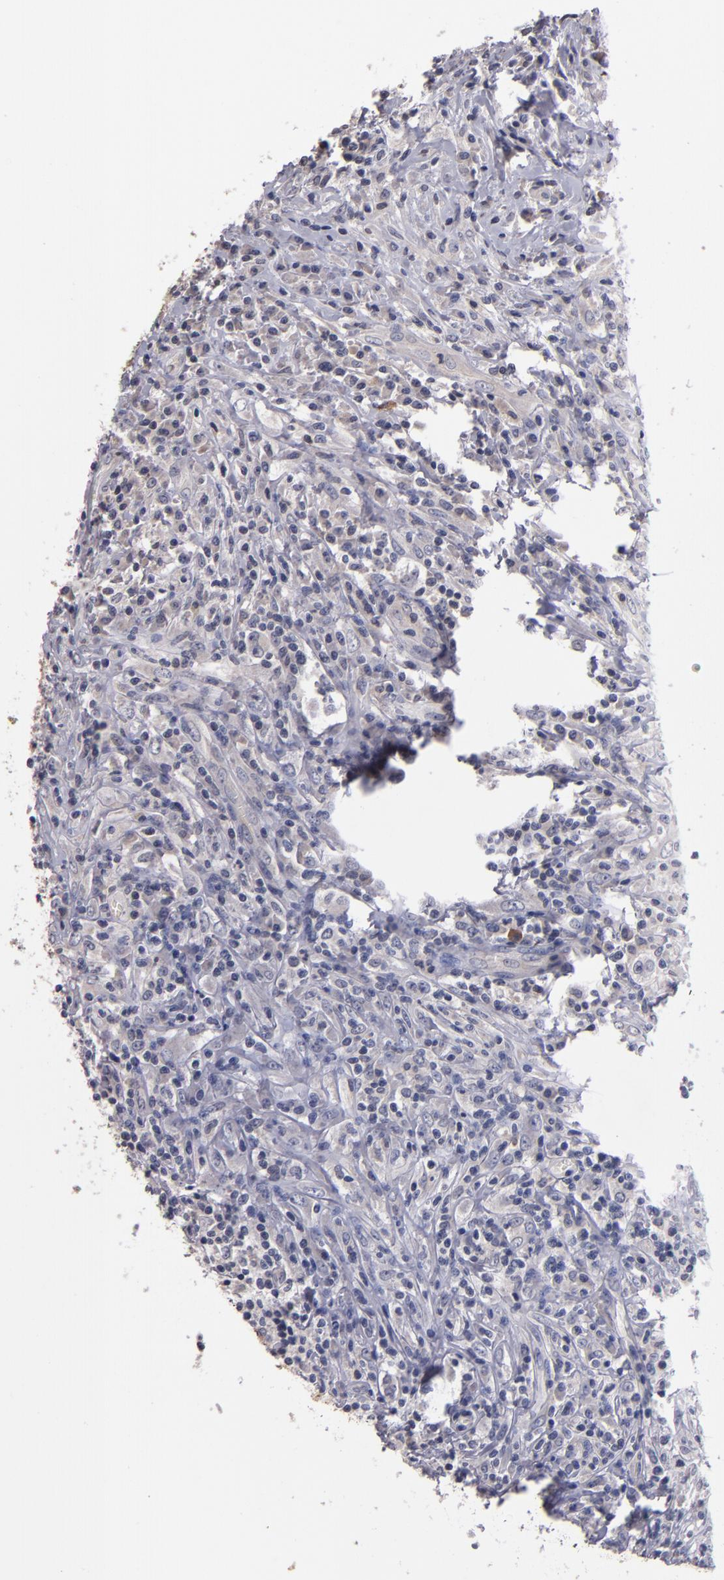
{"staining": {"intensity": "weak", "quantity": "<25%", "location": "cytoplasmic/membranous"}, "tissue": "lymphoma", "cell_type": "Tumor cells", "image_type": "cancer", "snomed": [{"axis": "morphology", "description": "Hodgkin's disease, NOS"}, {"axis": "topography", "description": "Lymph node"}], "caption": "Tumor cells show no significant protein staining in lymphoma. (Immunohistochemistry, brightfield microscopy, high magnification).", "gene": "S100A1", "patient": {"sex": "female", "age": 25}}